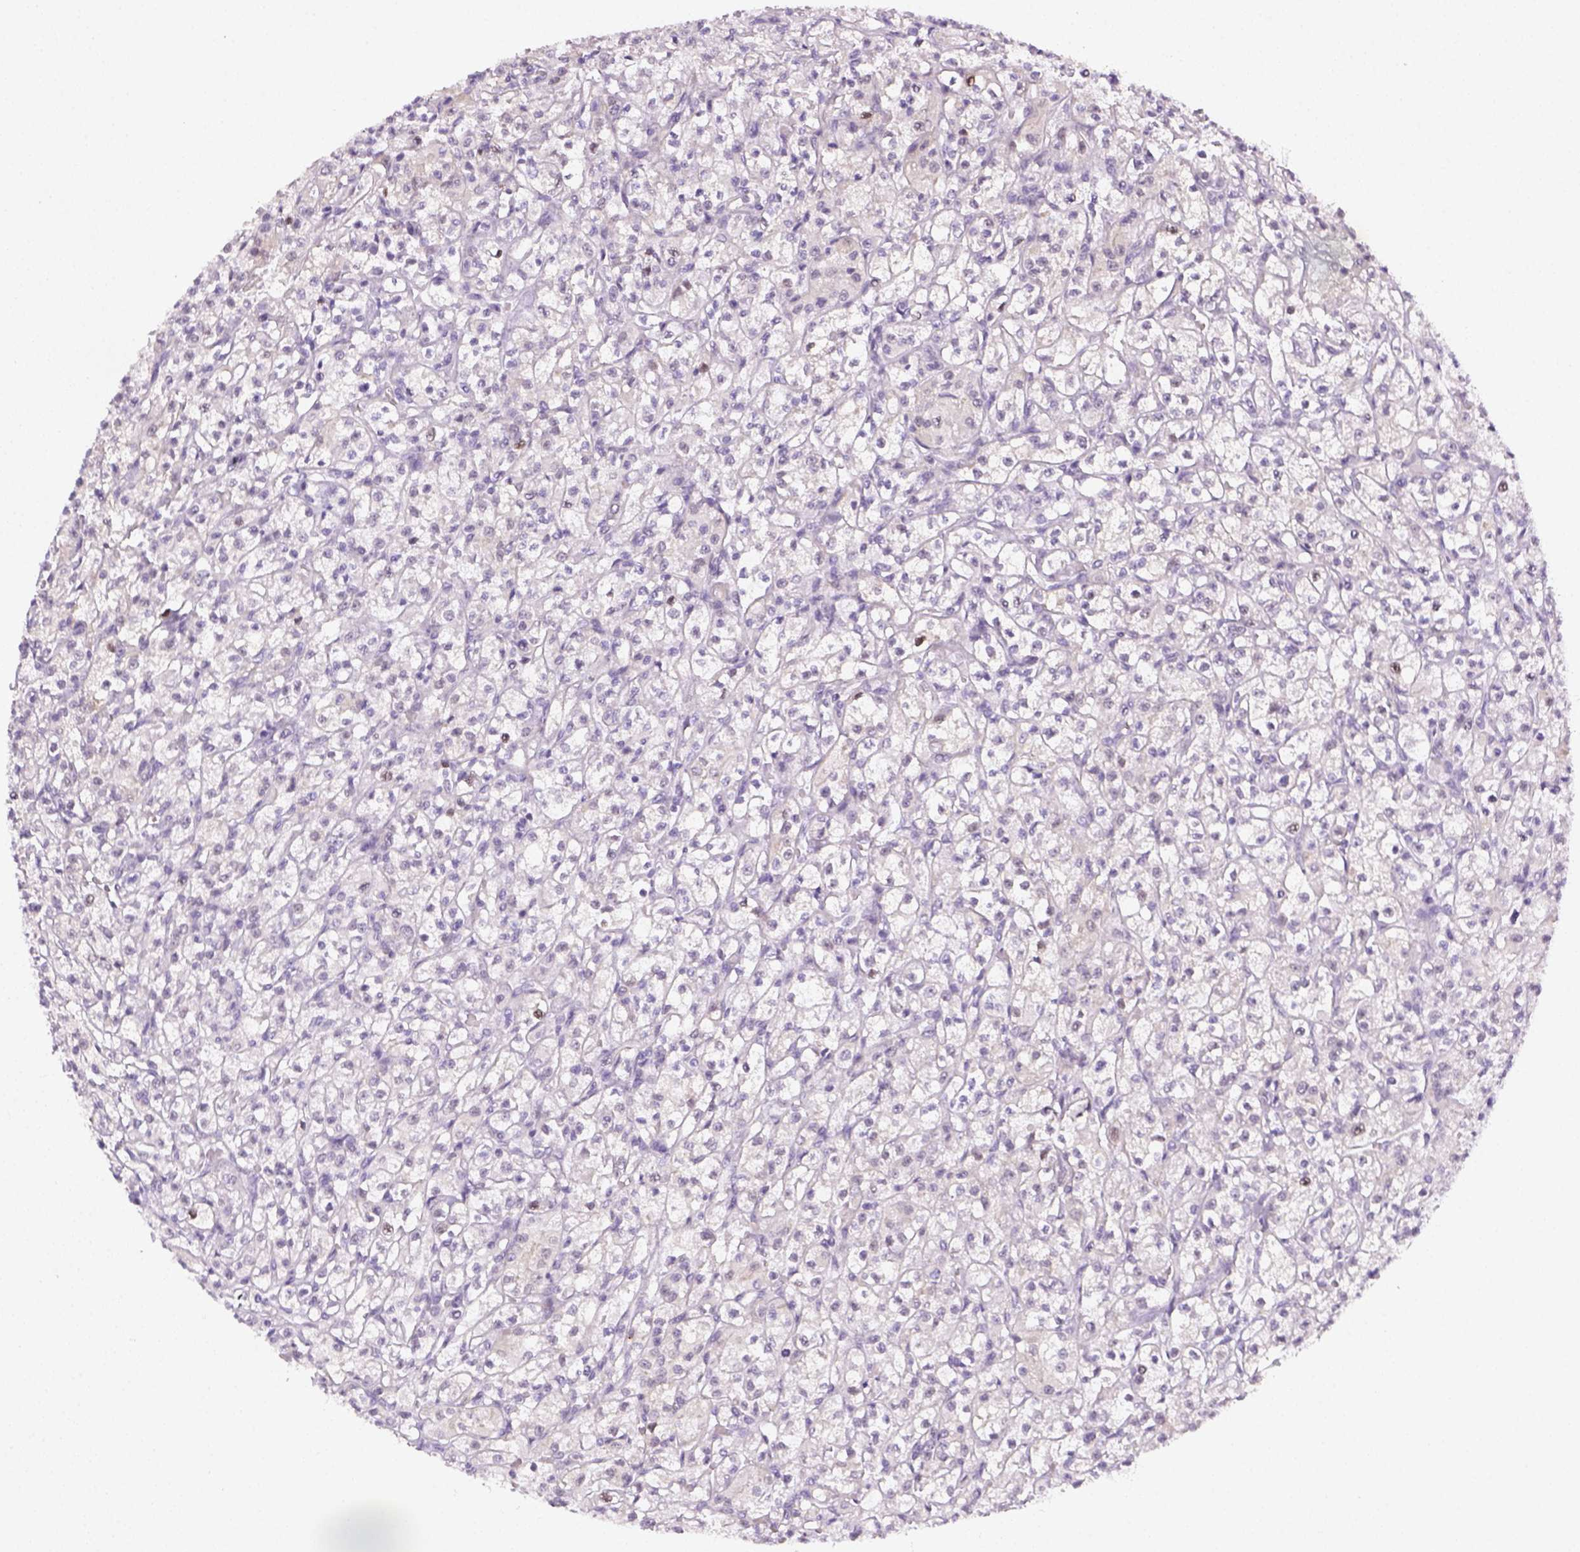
{"staining": {"intensity": "negative", "quantity": "none", "location": "none"}, "tissue": "renal cancer", "cell_type": "Tumor cells", "image_type": "cancer", "snomed": [{"axis": "morphology", "description": "Adenocarcinoma, NOS"}, {"axis": "topography", "description": "Kidney"}], "caption": "IHC image of neoplastic tissue: human renal cancer stained with DAB displays no significant protein positivity in tumor cells. Nuclei are stained in blue.", "gene": "MAGEB3", "patient": {"sex": "female", "age": 70}}